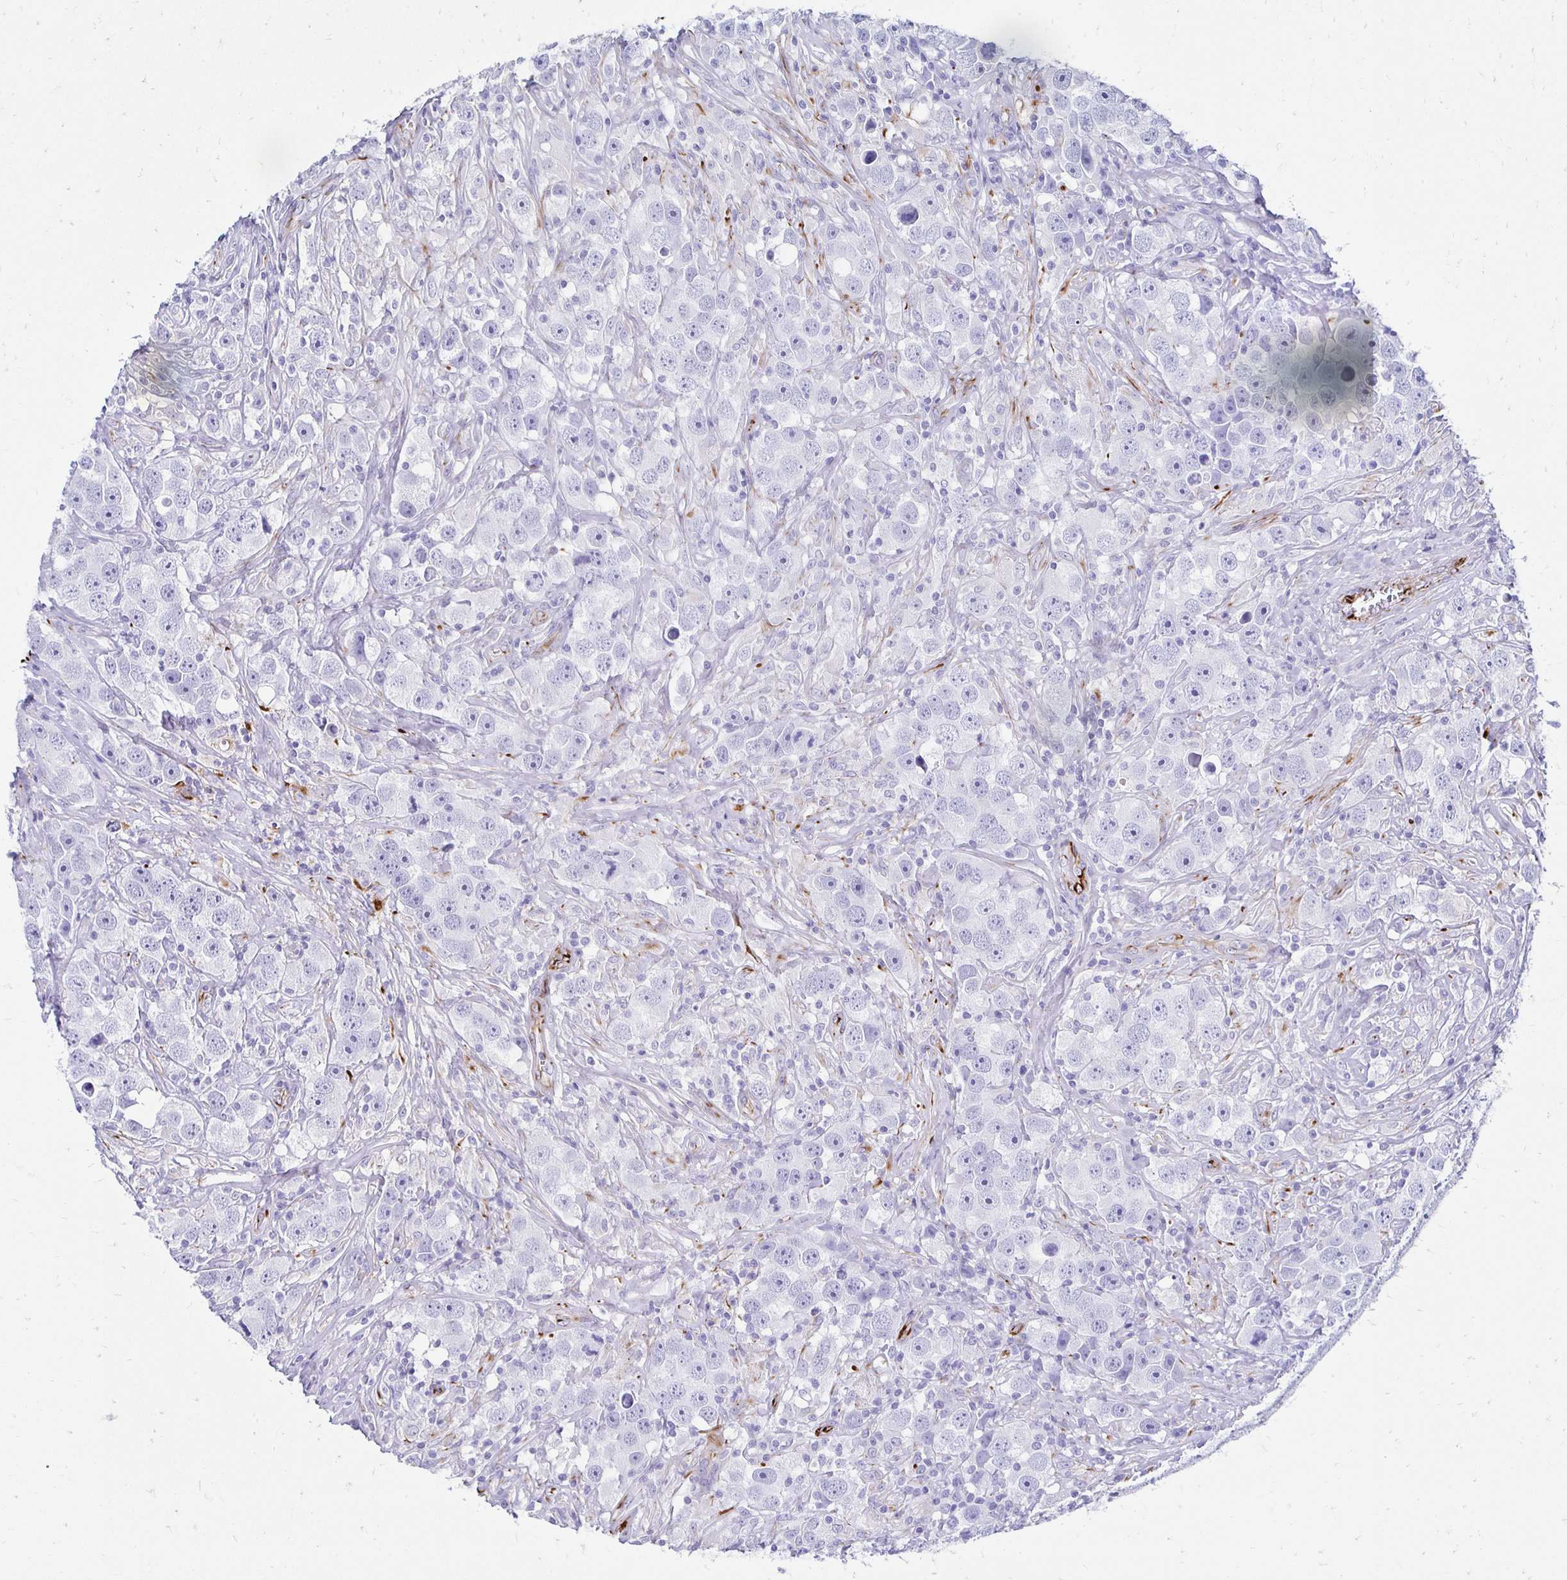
{"staining": {"intensity": "negative", "quantity": "none", "location": "none"}, "tissue": "testis cancer", "cell_type": "Tumor cells", "image_type": "cancer", "snomed": [{"axis": "morphology", "description": "Seminoma, NOS"}, {"axis": "topography", "description": "Testis"}], "caption": "This is an immunohistochemistry histopathology image of testis cancer (seminoma). There is no positivity in tumor cells.", "gene": "TMEM54", "patient": {"sex": "male", "age": 49}}